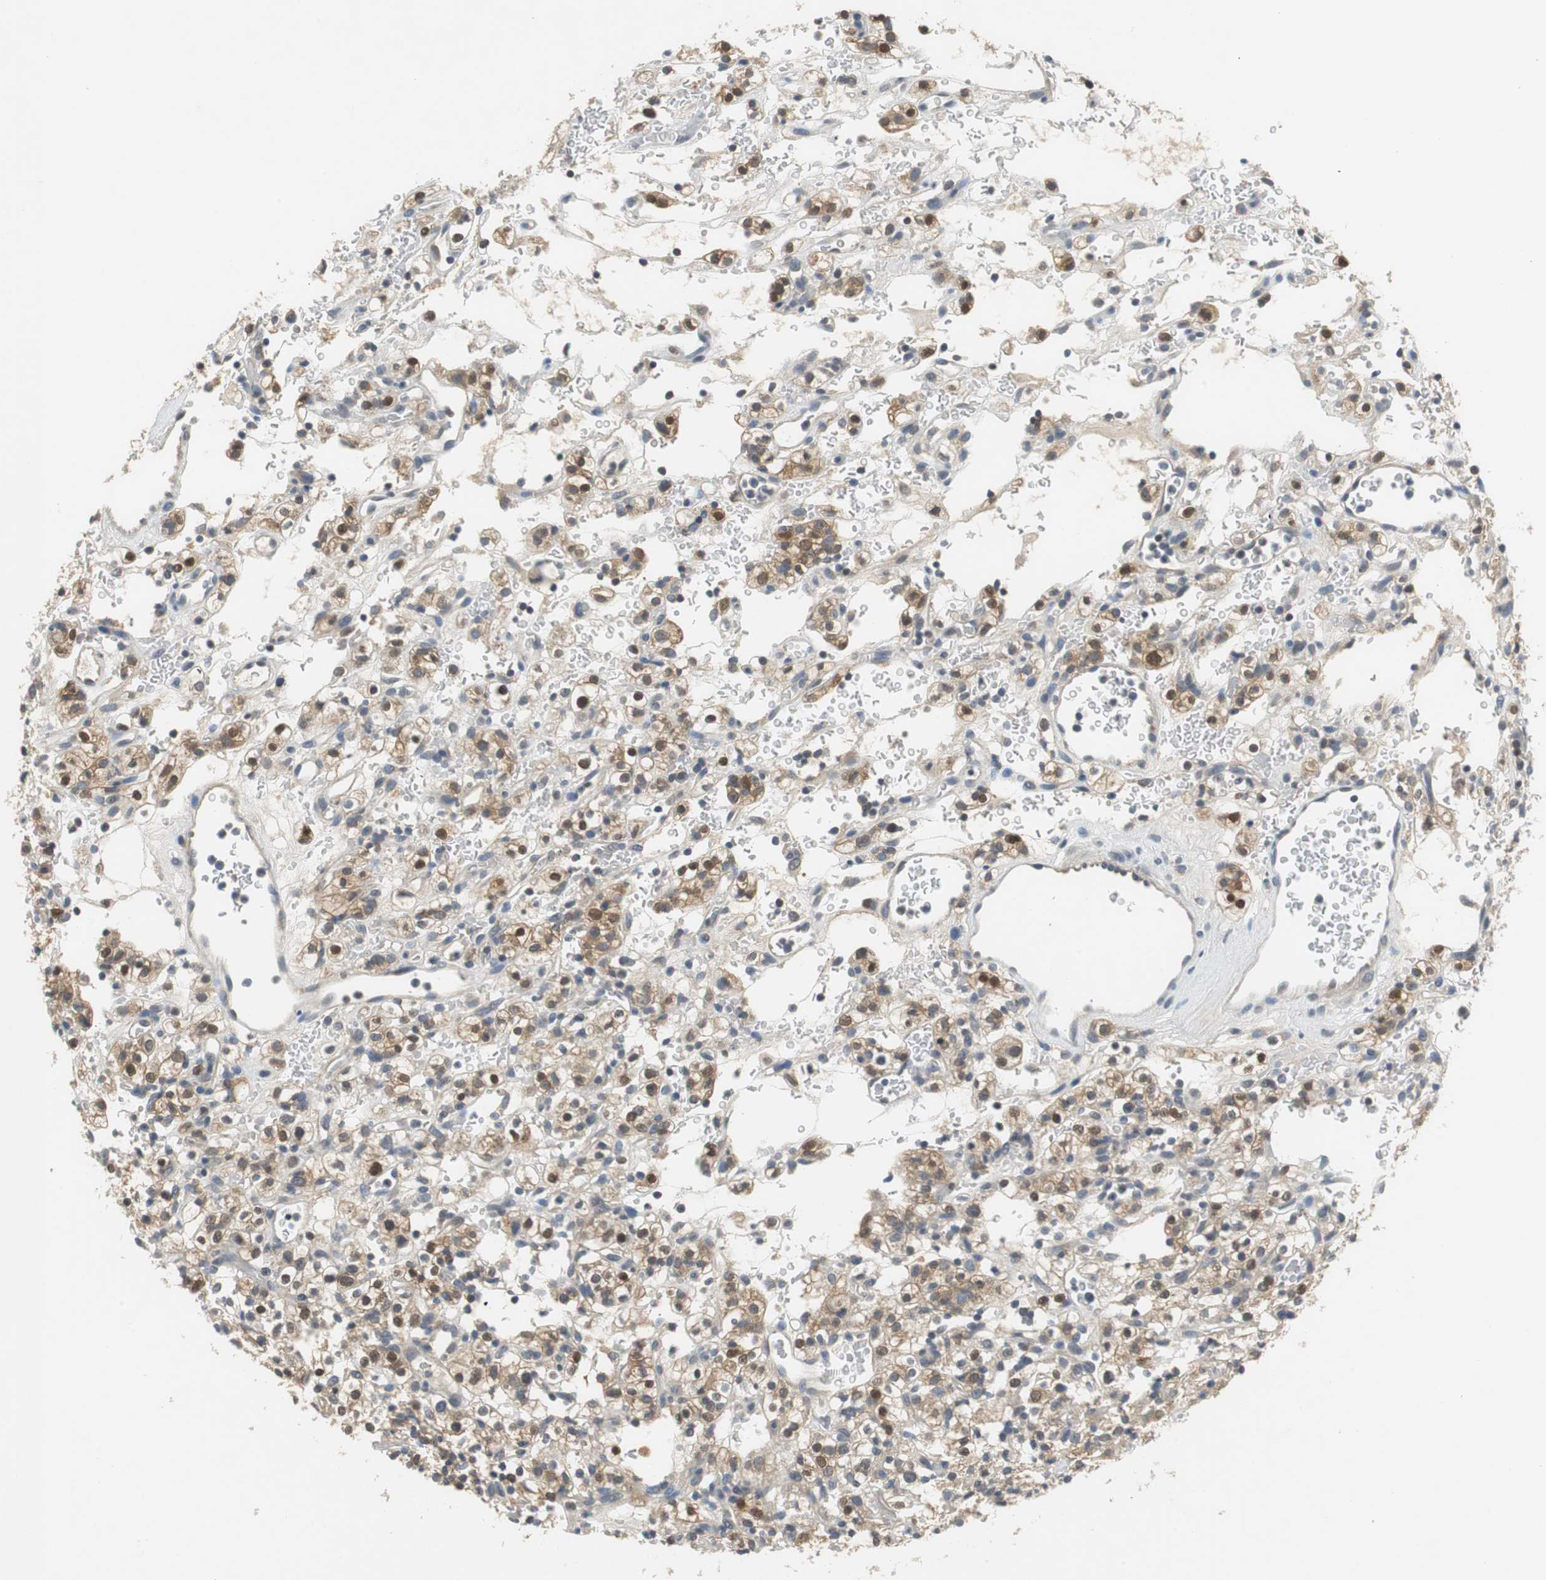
{"staining": {"intensity": "weak", "quantity": "25%-75%", "location": "cytoplasmic/membranous"}, "tissue": "renal cancer", "cell_type": "Tumor cells", "image_type": "cancer", "snomed": [{"axis": "morphology", "description": "Normal tissue, NOS"}, {"axis": "morphology", "description": "Adenocarcinoma, NOS"}, {"axis": "topography", "description": "Kidney"}], "caption": "This image reveals renal adenocarcinoma stained with immunohistochemistry (IHC) to label a protein in brown. The cytoplasmic/membranous of tumor cells show weak positivity for the protein. Nuclei are counter-stained blue.", "gene": "GLCCI1", "patient": {"sex": "female", "age": 72}}